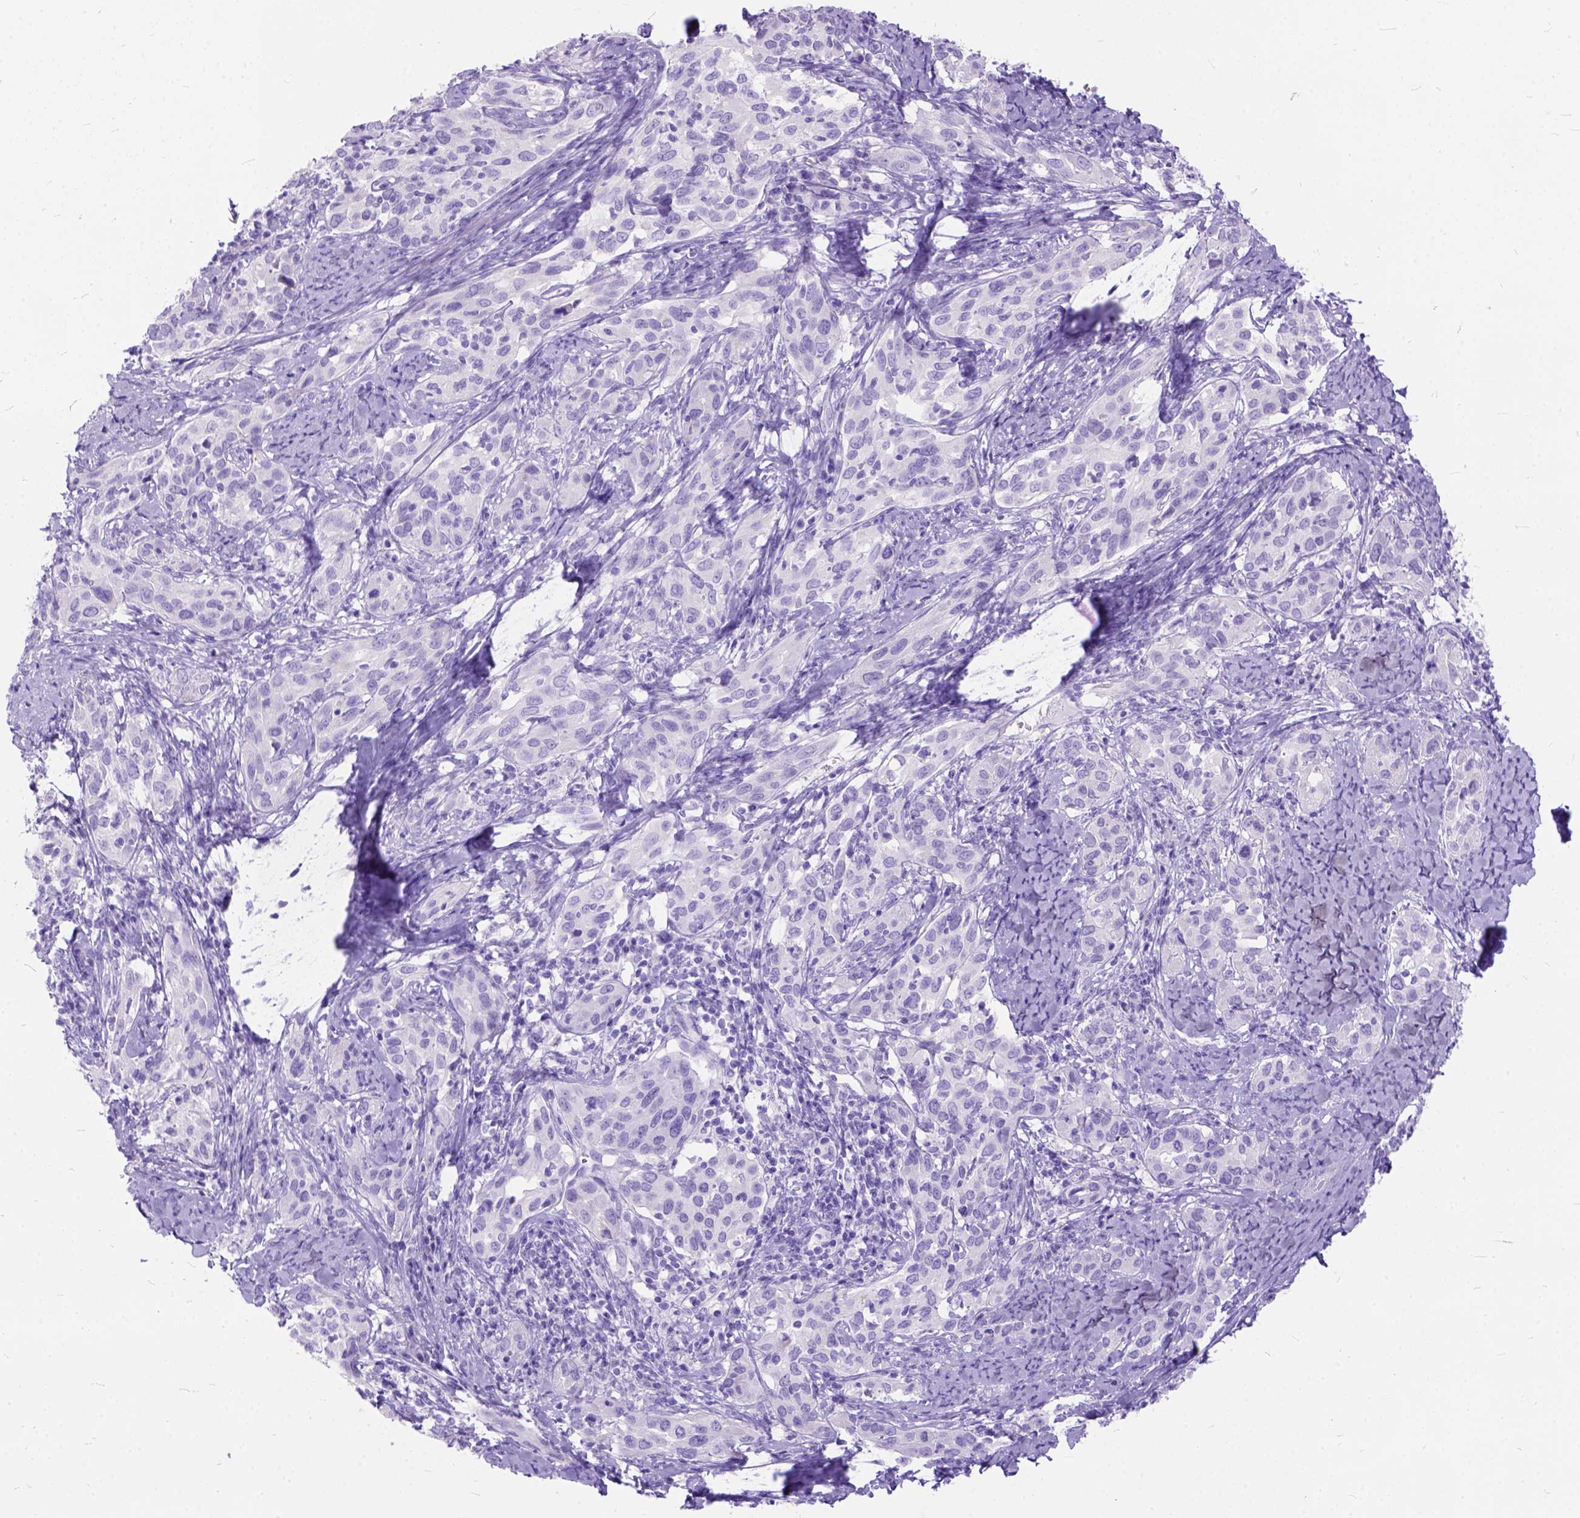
{"staining": {"intensity": "negative", "quantity": "none", "location": "none"}, "tissue": "cervical cancer", "cell_type": "Tumor cells", "image_type": "cancer", "snomed": [{"axis": "morphology", "description": "Squamous cell carcinoma, NOS"}, {"axis": "topography", "description": "Cervix"}], "caption": "This is an IHC photomicrograph of human cervical cancer (squamous cell carcinoma). There is no positivity in tumor cells.", "gene": "C1QTNF3", "patient": {"sex": "female", "age": 51}}